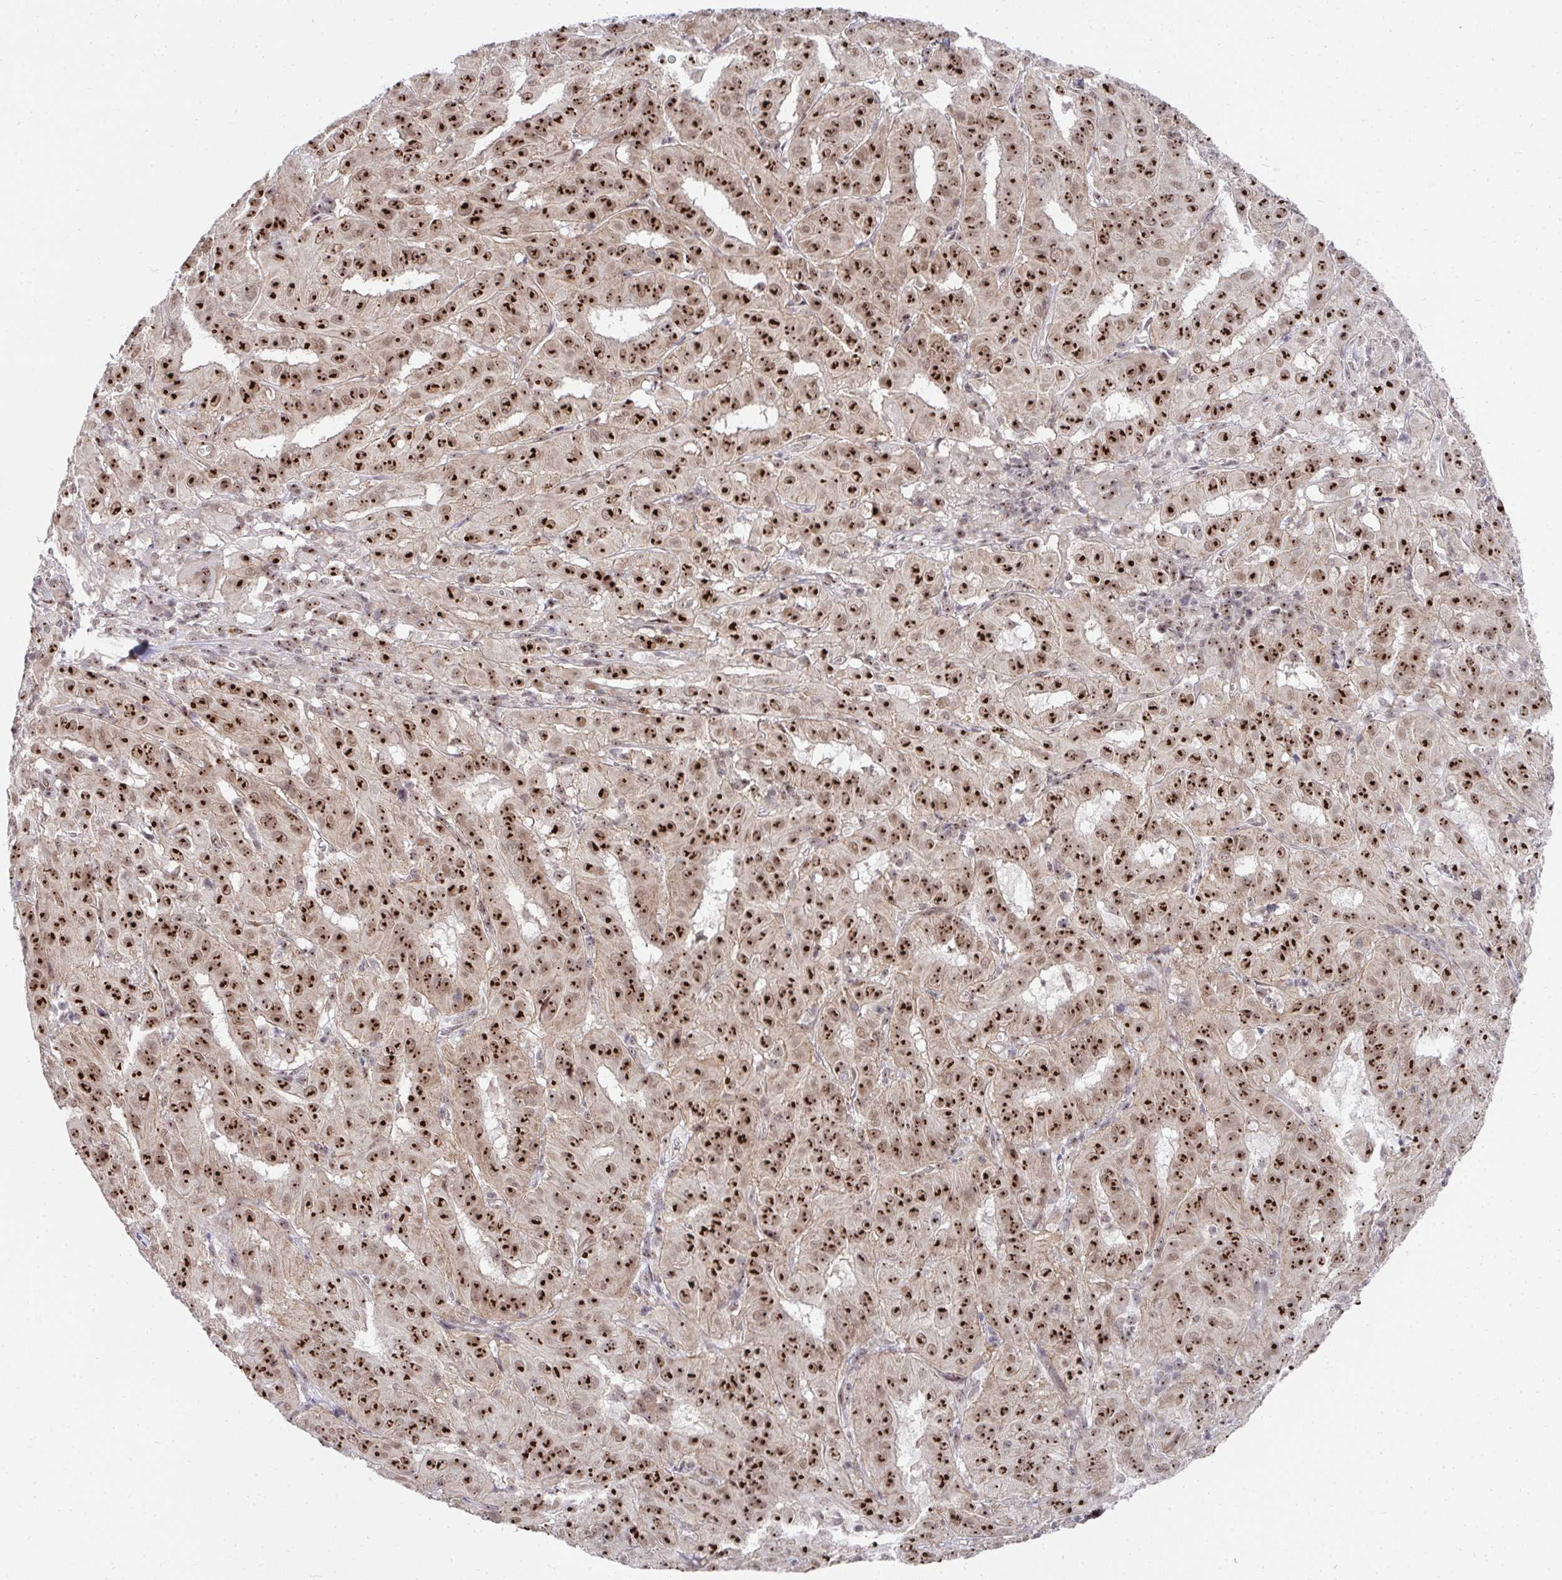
{"staining": {"intensity": "strong", "quantity": ">75%", "location": "nuclear"}, "tissue": "pancreatic cancer", "cell_type": "Tumor cells", "image_type": "cancer", "snomed": [{"axis": "morphology", "description": "Adenocarcinoma, NOS"}, {"axis": "topography", "description": "Pancreas"}], "caption": "This is a photomicrograph of immunohistochemistry (IHC) staining of pancreatic cancer, which shows strong positivity in the nuclear of tumor cells.", "gene": "HIRA", "patient": {"sex": "male", "age": 63}}